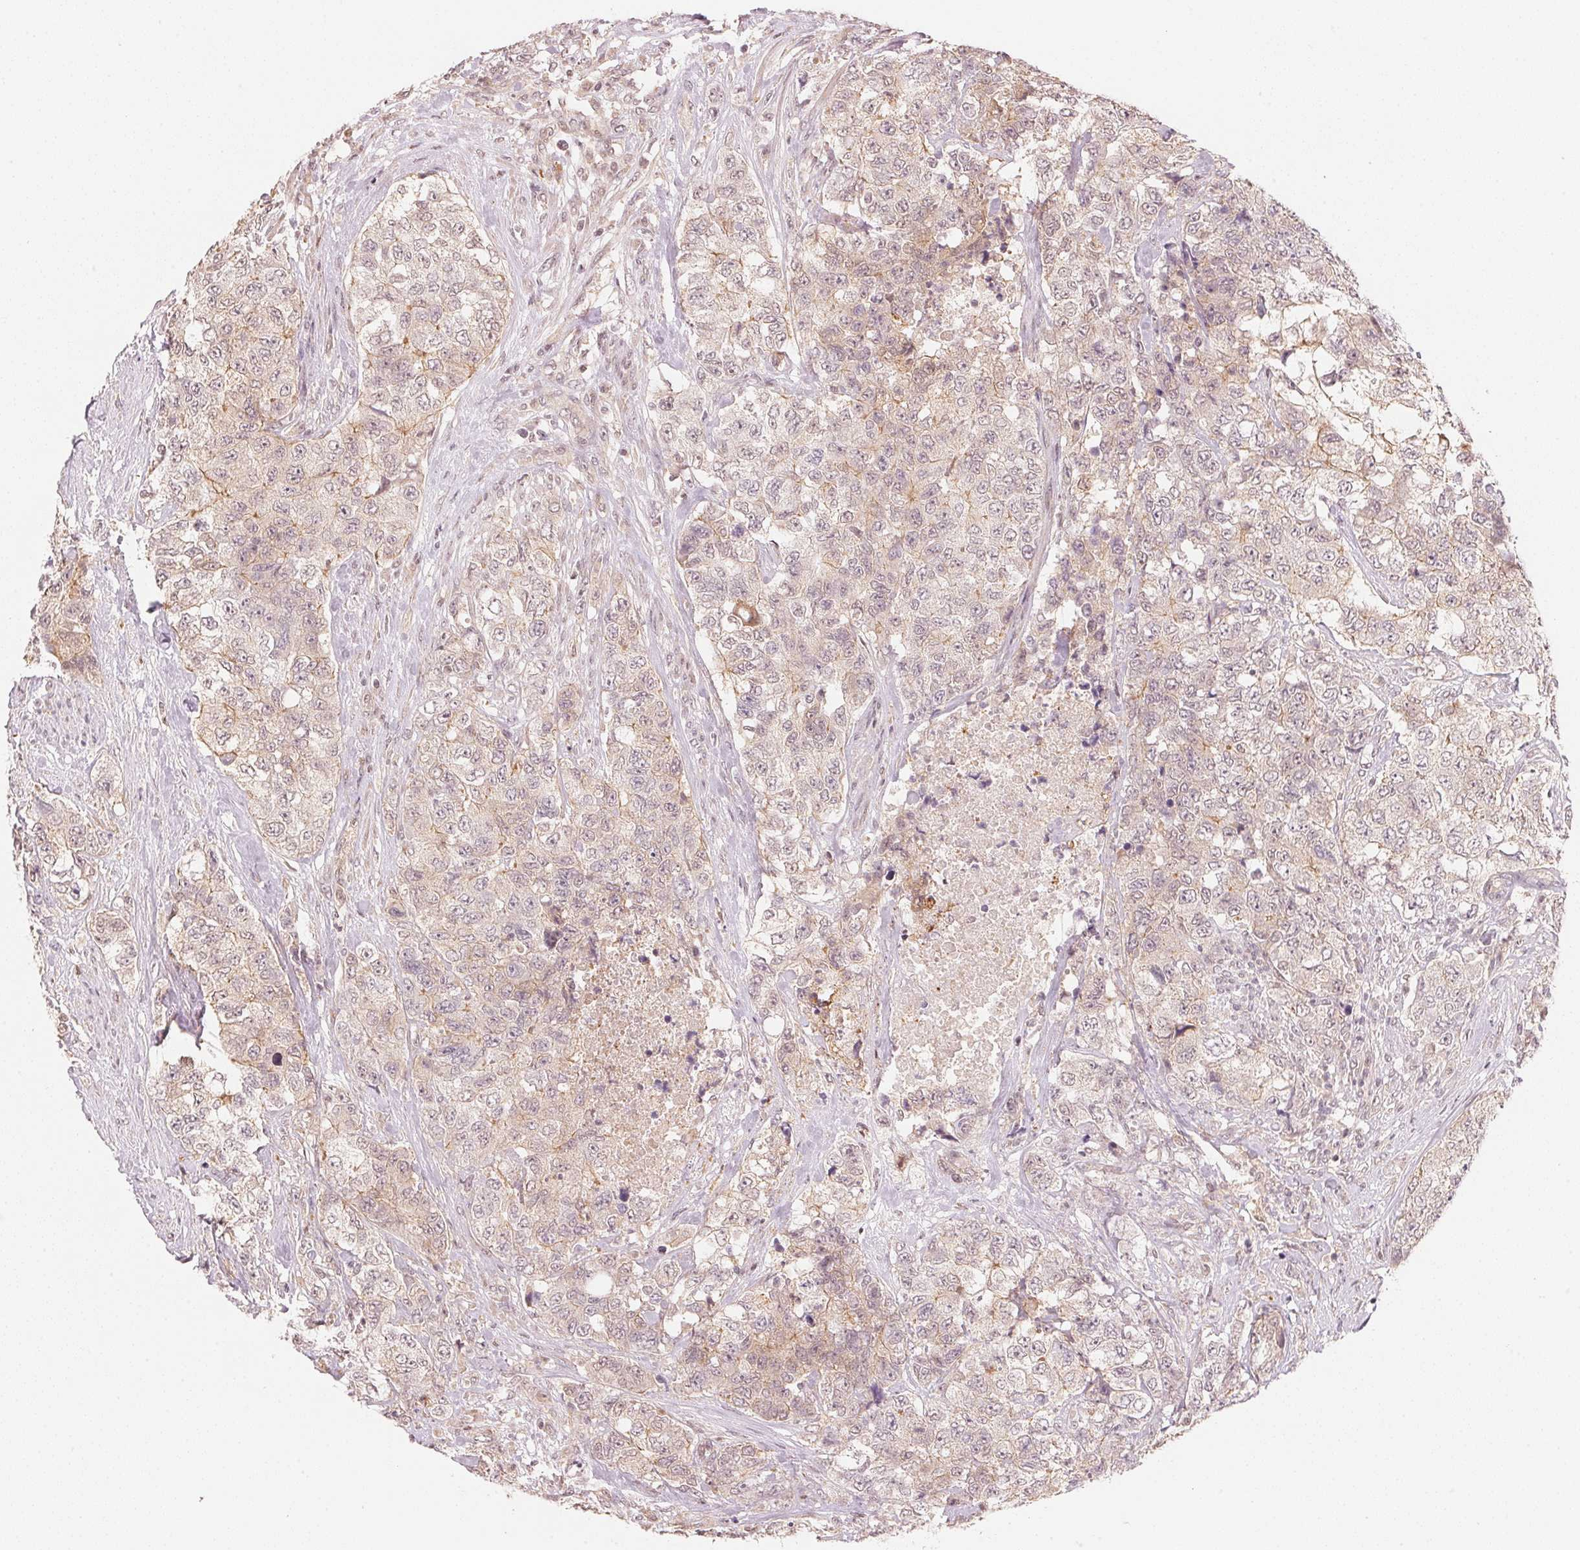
{"staining": {"intensity": "weak", "quantity": "<25%", "location": "cytoplasmic/membranous"}, "tissue": "urothelial cancer", "cell_type": "Tumor cells", "image_type": "cancer", "snomed": [{"axis": "morphology", "description": "Urothelial carcinoma, High grade"}, {"axis": "topography", "description": "Urinary bladder"}], "caption": "Tumor cells are negative for brown protein staining in urothelial cancer.", "gene": "PRKN", "patient": {"sex": "female", "age": 78}}